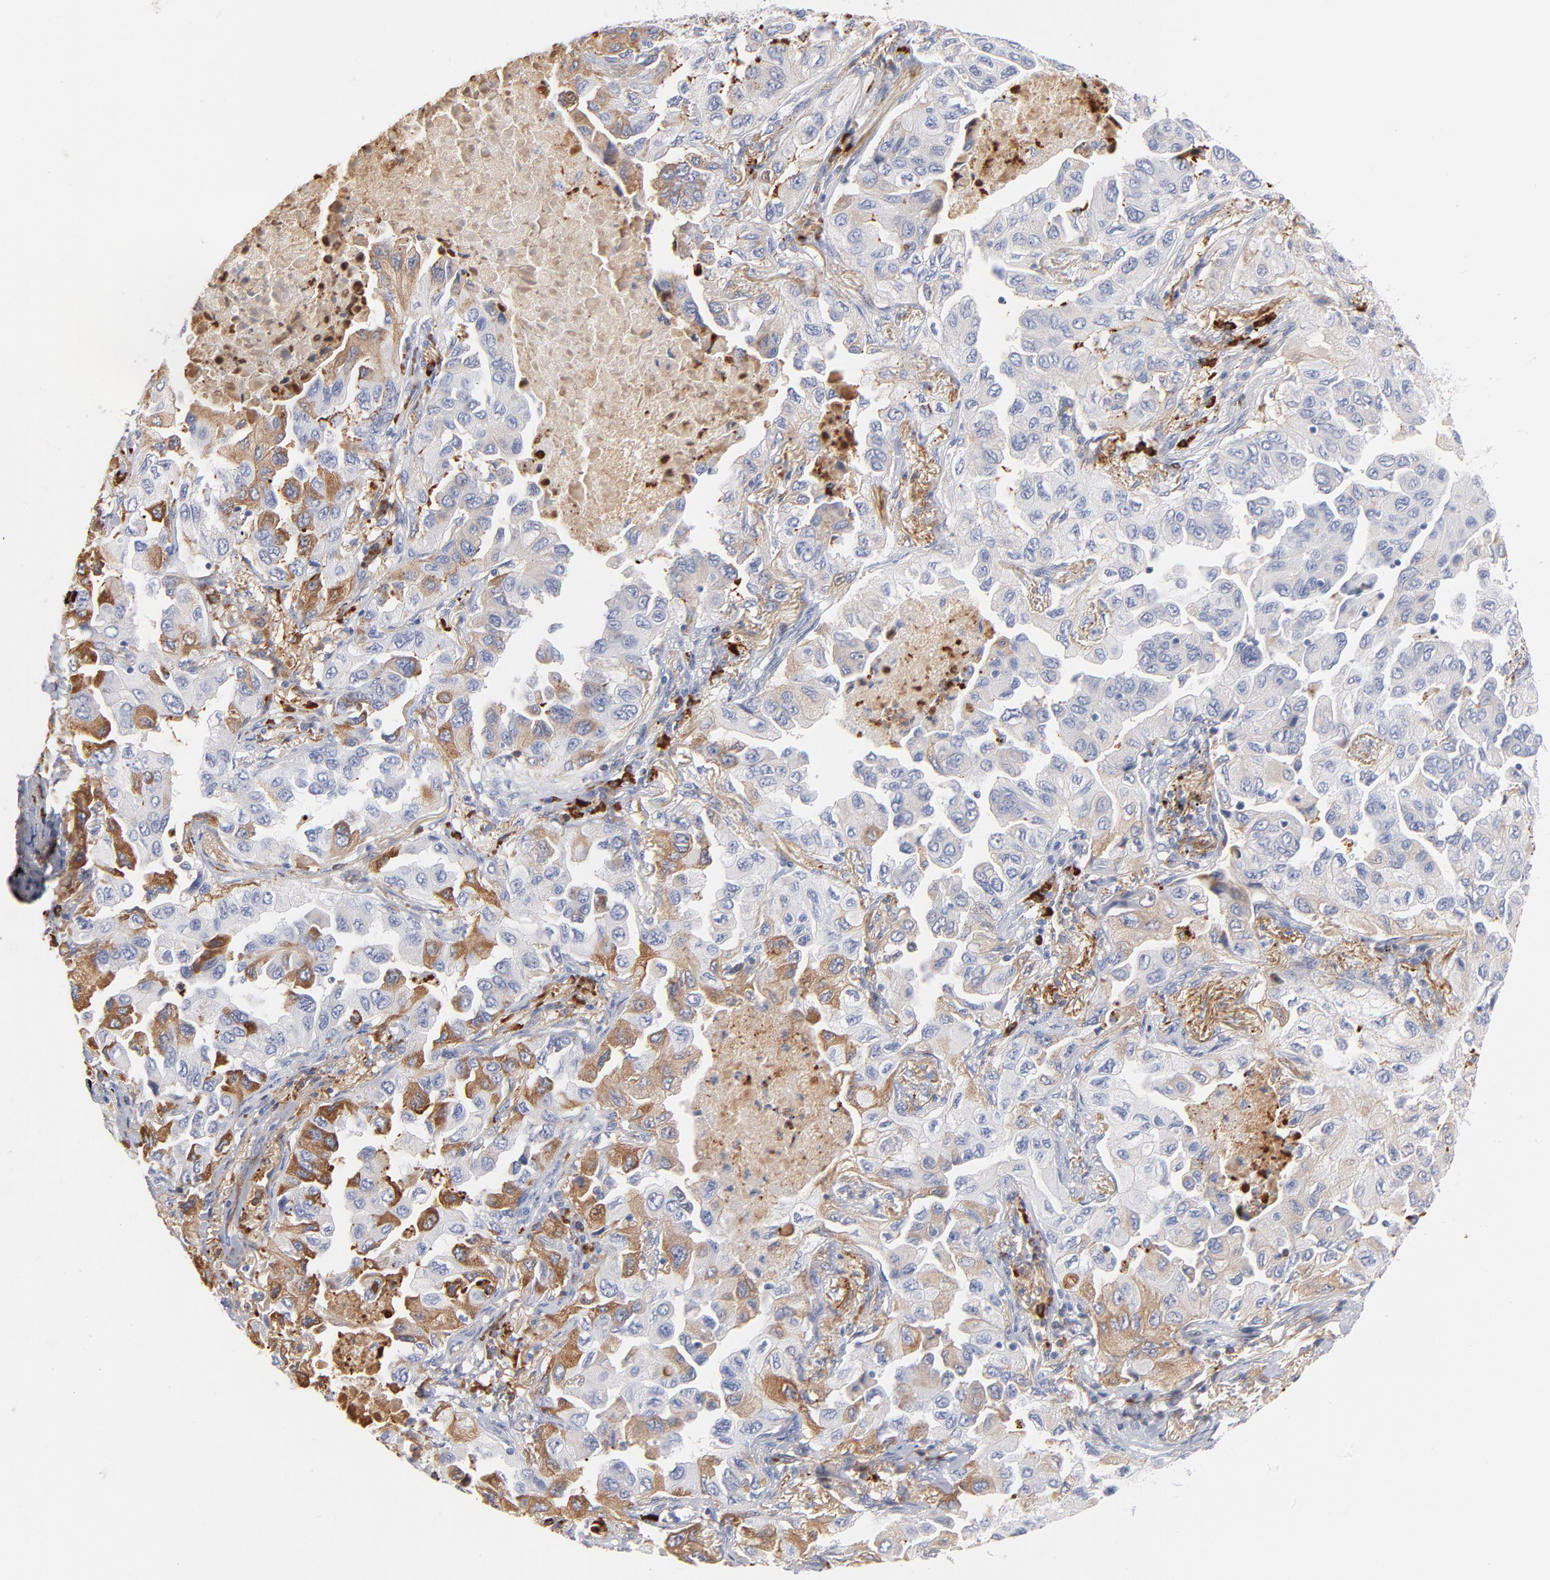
{"staining": {"intensity": "weak", "quantity": "<25%", "location": "cytoplasmic/membranous"}, "tissue": "lung cancer", "cell_type": "Tumor cells", "image_type": "cancer", "snomed": [{"axis": "morphology", "description": "Adenocarcinoma, NOS"}, {"axis": "topography", "description": "Lung"}], "caption": "IHC photomicrograph of human lung cancer stained for a protein (brown), which displays no staining in tumor cells.", "gene": "PLAT", "patient": {"sex": "female", "age": 65}}